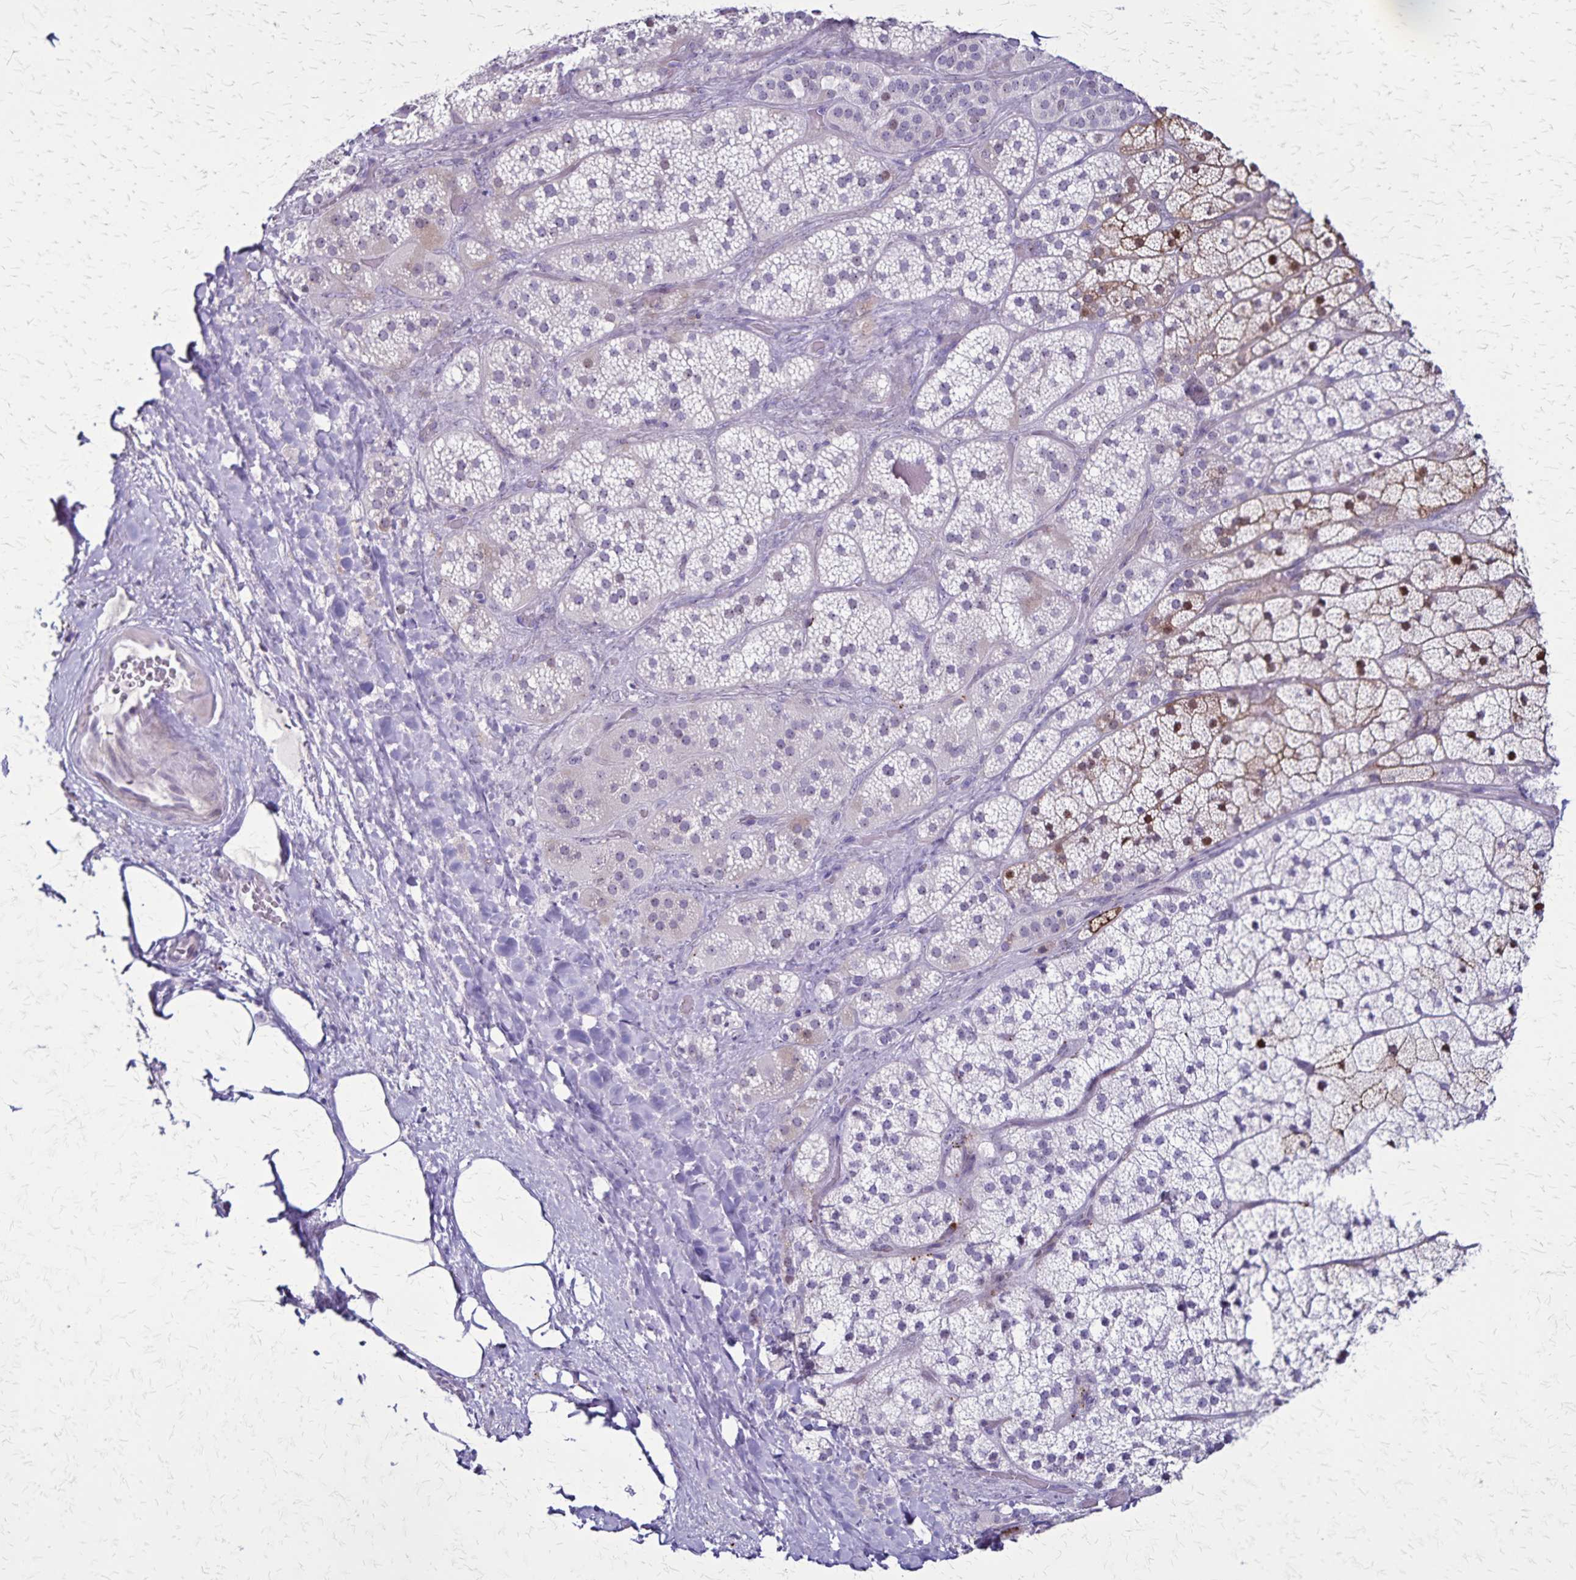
{"staining": {"intensity": "moderate", "quantity": "25%-75%", "location": "cytoplasmic/membranous,nuclear"}, "tissue": "adrenal gland", "cell_type": "Glandular cells", "image_type": "normal", "snomed": [{"axis": "morphology", "description": "Normal tissue, NOS"}, {"axis": "topography", "description": "Adrenal gland"}], "caption": "About 25%-75% of glandular cells in normal adrenal gland exhibit moderate cytoplasmic/membranous,nuclear protein expression as visualized by brown immunohistochemical staining.", "gene": "OR51B5", "patient": {"sex": "male", "age": 57}}